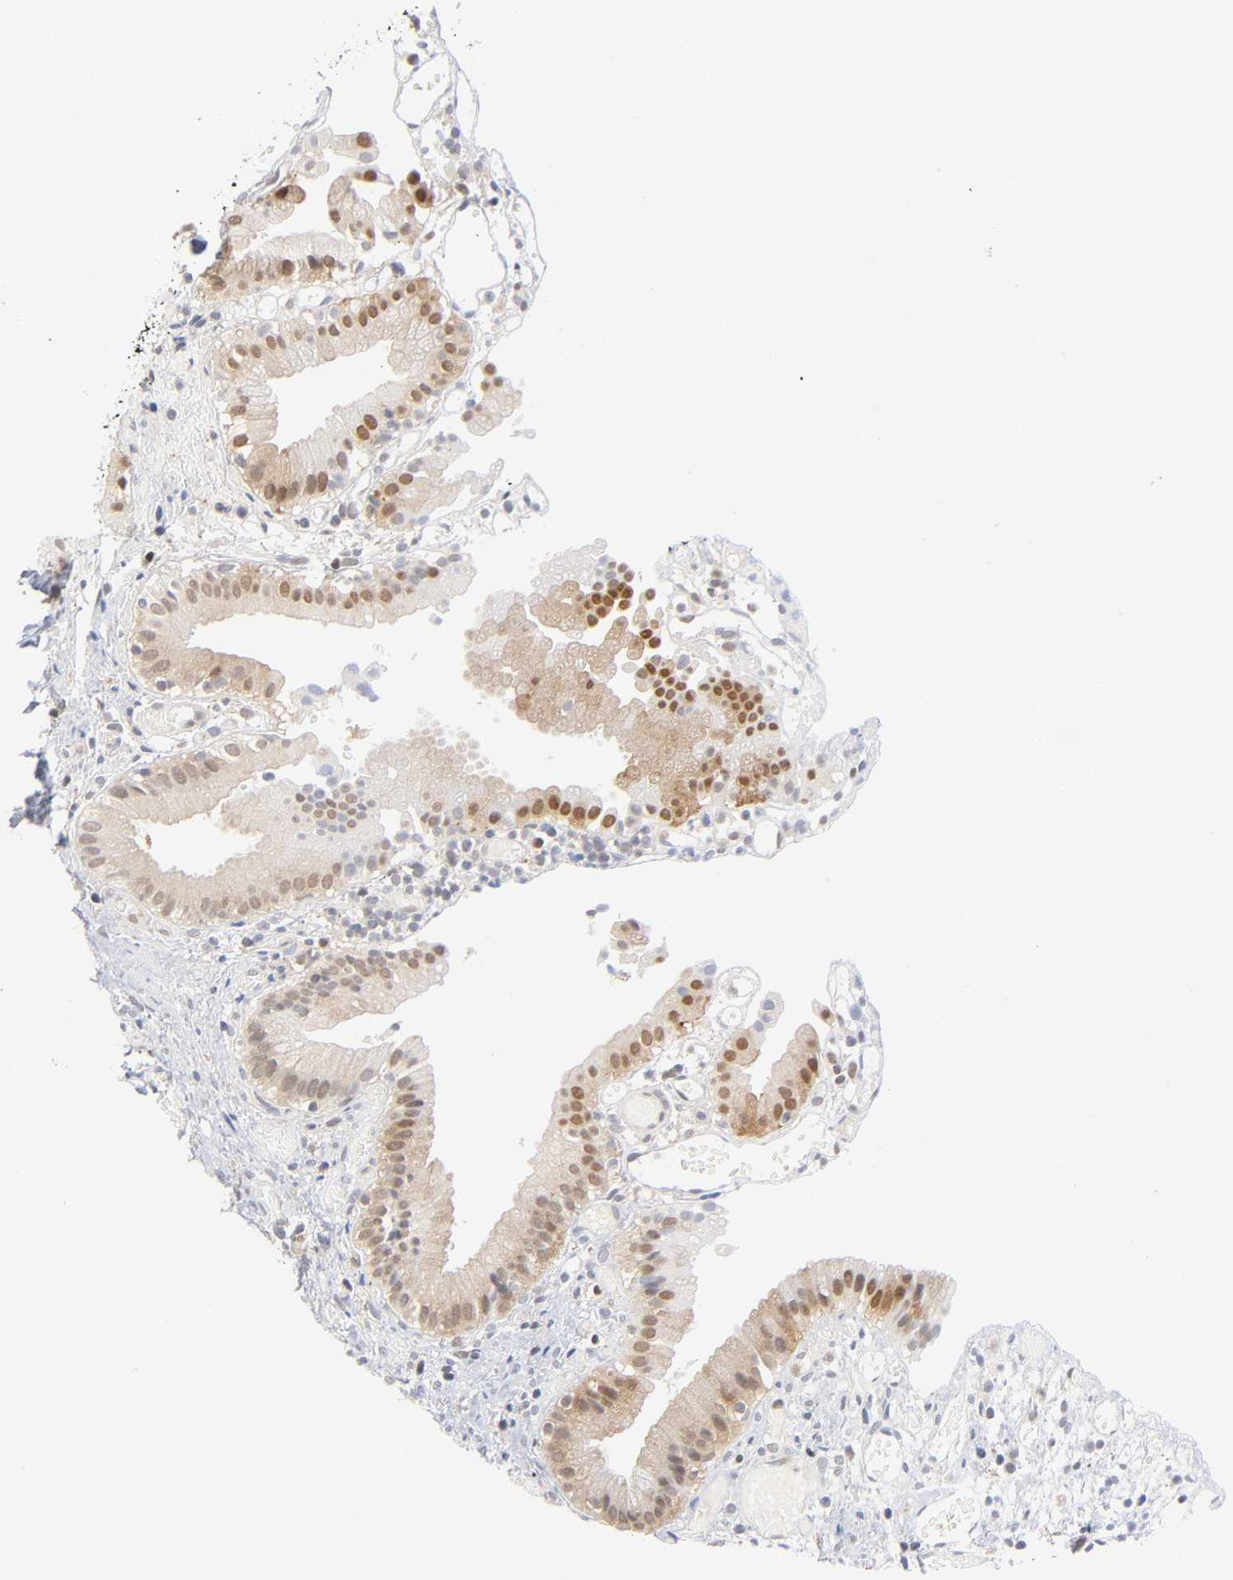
{"staining": {"intensity": "moderate", "quantity": ">75%", "location": "cytoplasmic/membranous"}, "tissue": "gallbladder", "cell_type": "Glandular cells", "image_type": "normal", "snomed": [{"axis": "morphology", "description": "Normal tissue, NOS"}, {"axis": "topography", "description": "Gallbladder"}], "caption": "Immunohistochemistry histopathology image of unremarkable gallbladder: gallbladder stained using immunohistochemistry (IHC) displays medium levels of moderate protein expression localized specifically in the cytoplasmic/membranous of glandular cells, appearing as a cytoplasmic/membranous brown color.", "gene": "DFFB", "patient": {"sex": "male", "age": 65}}